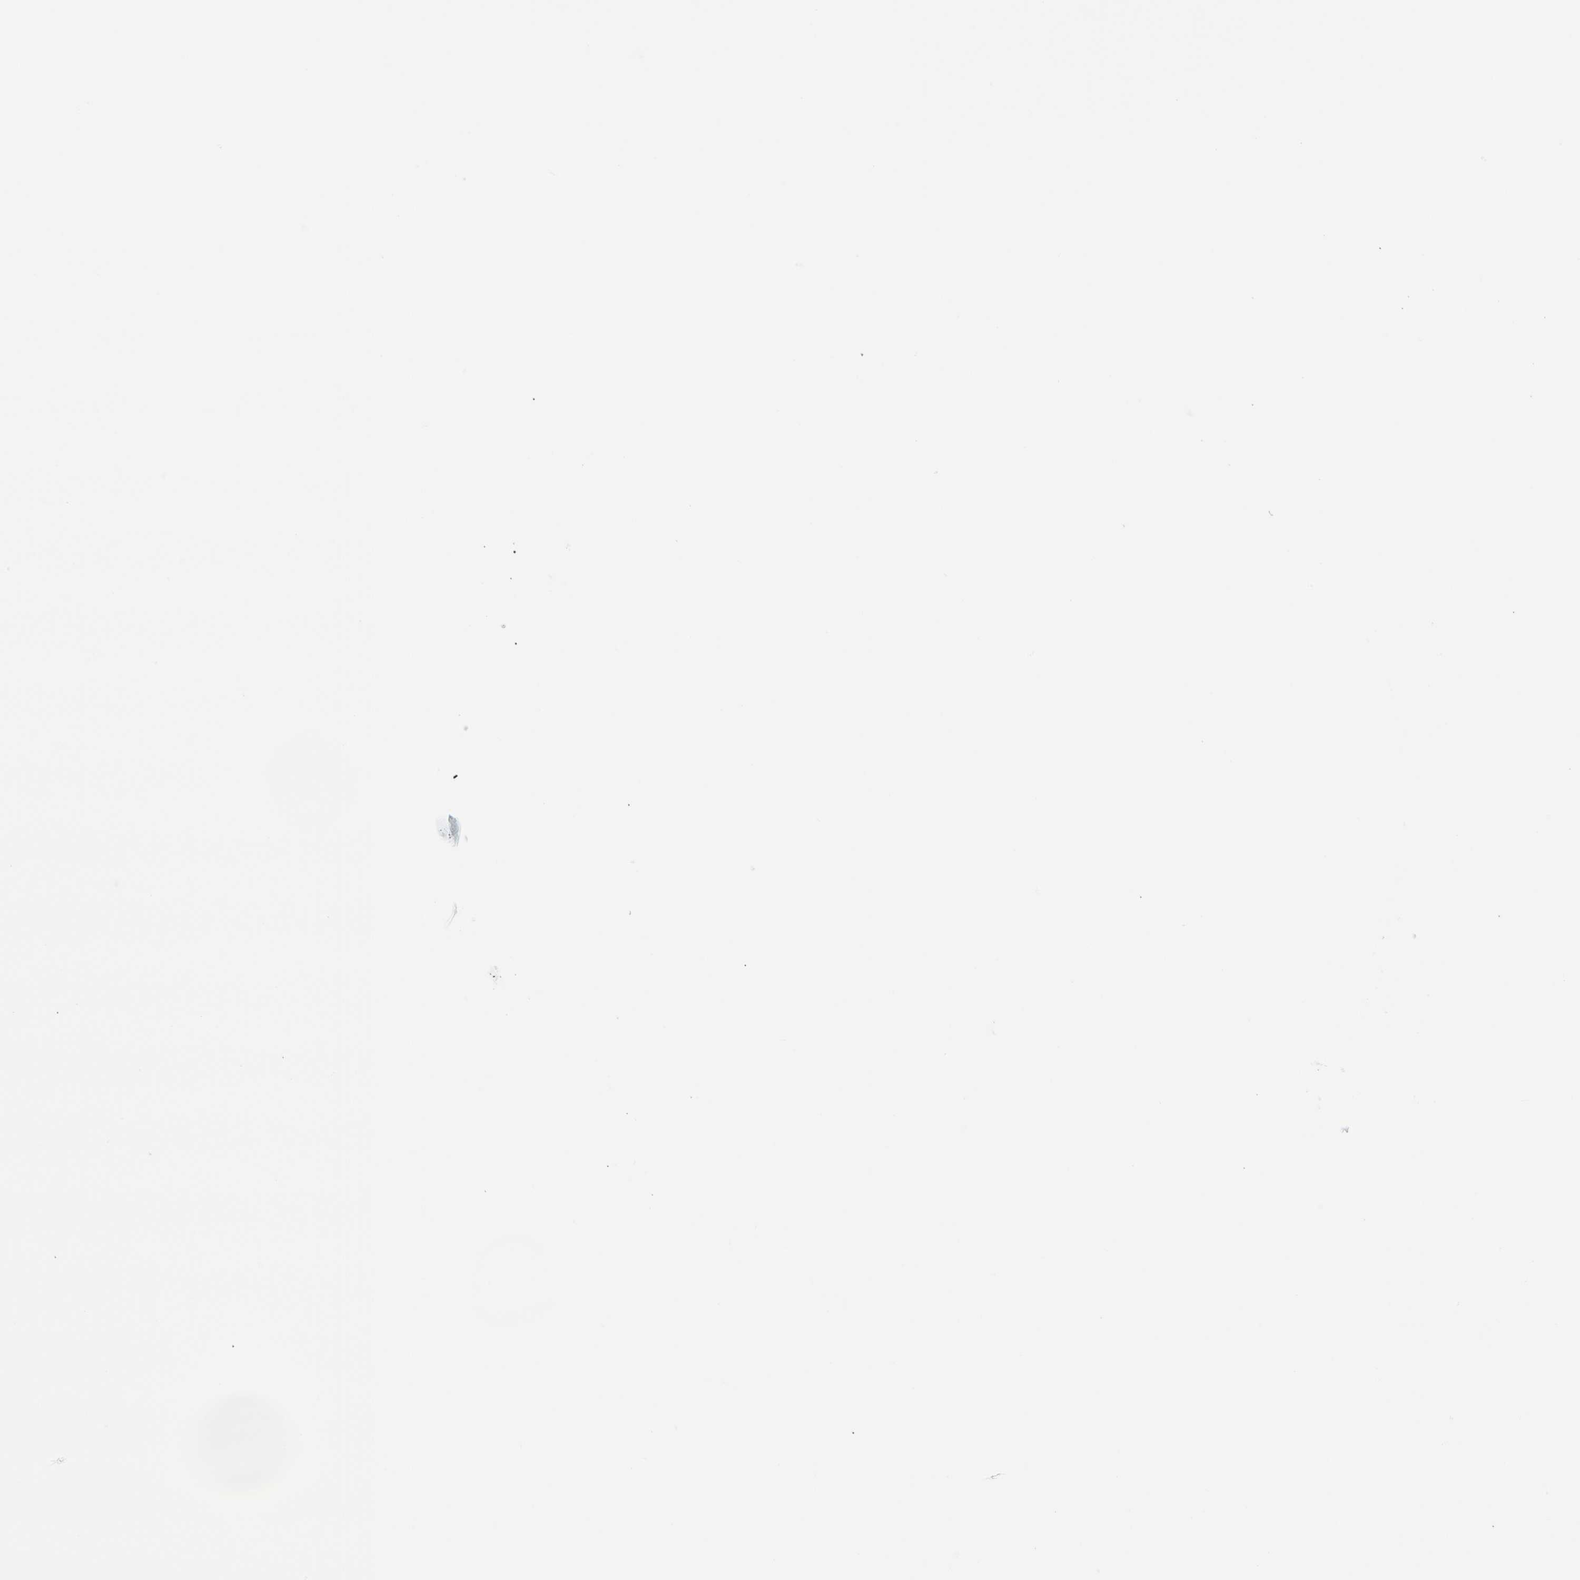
{"staining": {"intensity": "negative", "quantity": "none", "location": "none"}, "tissue": "skeletal muscle", "cell_type": "Myocytes", "image_type": "normal", "snomed": [{"axis": "morphology", "description": "Normal tissue, NOS"}, {"axis": "topography", "description": "Skeletal muscle"}, {"axis": "topography", "description": "Parathyroid gland"}], "caption": "A photomicrograph of human skeletal muscle is negative for staining in myocytes. Nuclei are stained in blue.", "gene": "GPHN", "patient": {"sex": "female", "age": 37}}